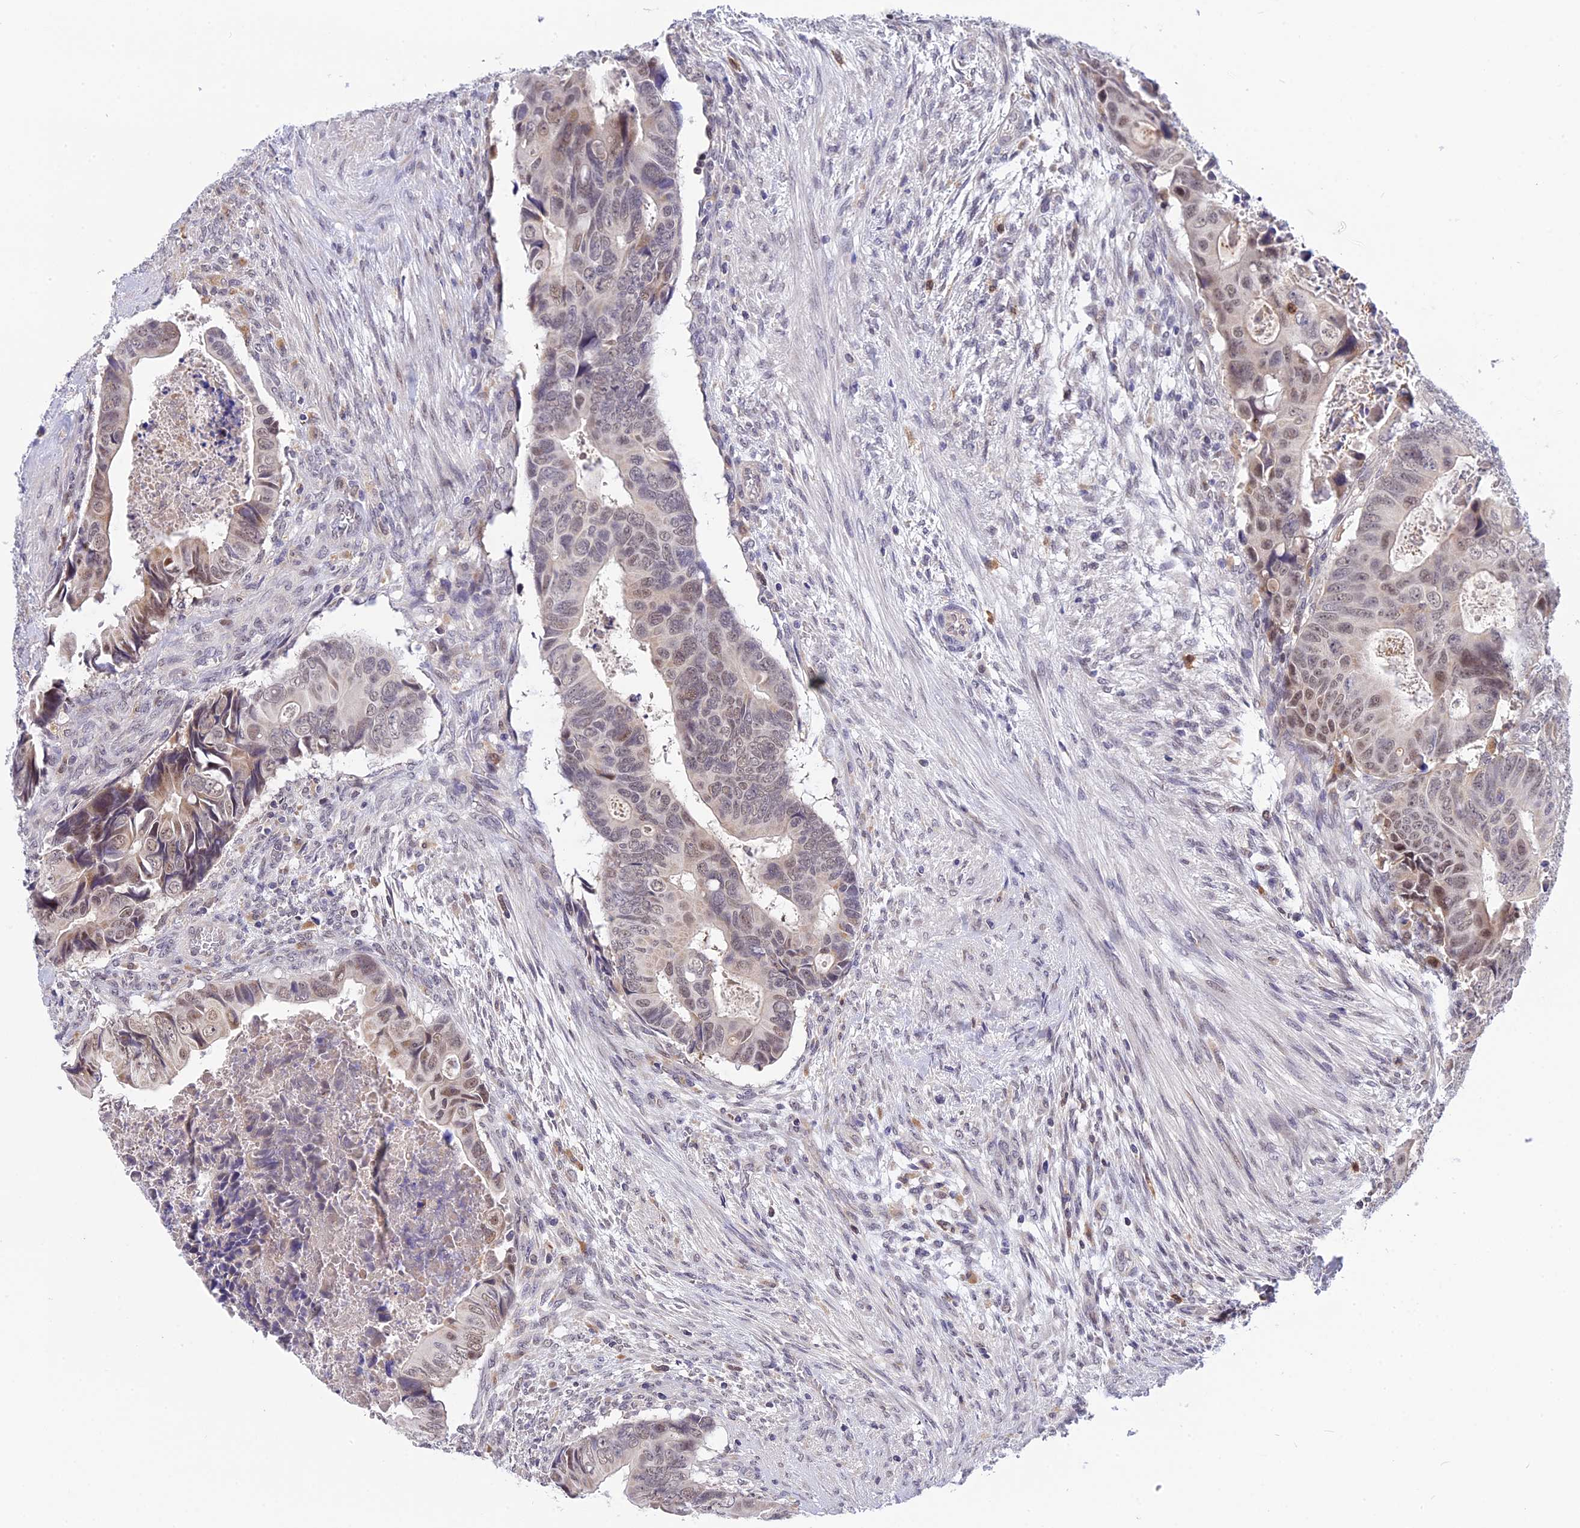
{"staining": {"intensity": "moderate", "quantity": "<25%", "location": "nuclear"}, "tissue": "colorectal cancer", "cell_type": "Tumor cells", "image_type": "cancer", "snomed": [{"axis": "morphology", "description": "Adenocarcinoma, NOS"}, {"axis": "topography", "description": "Rectum"}], "caption": "Immunohistochemistry staining of colorectal cancer (adenocarcinoma), which exhibits low levels of moderate nuclear staining in approximately <25% of tumor cells indicating moderate nuclear protein positivity. The staining was performed using DAB (3,3'-diaminobenzidine) (brown) for protein detection and nuclei were counterstained in hematoxylin (blue).", "gene": "KCTD14", "patient": {"sex": "female", "age": 78}}